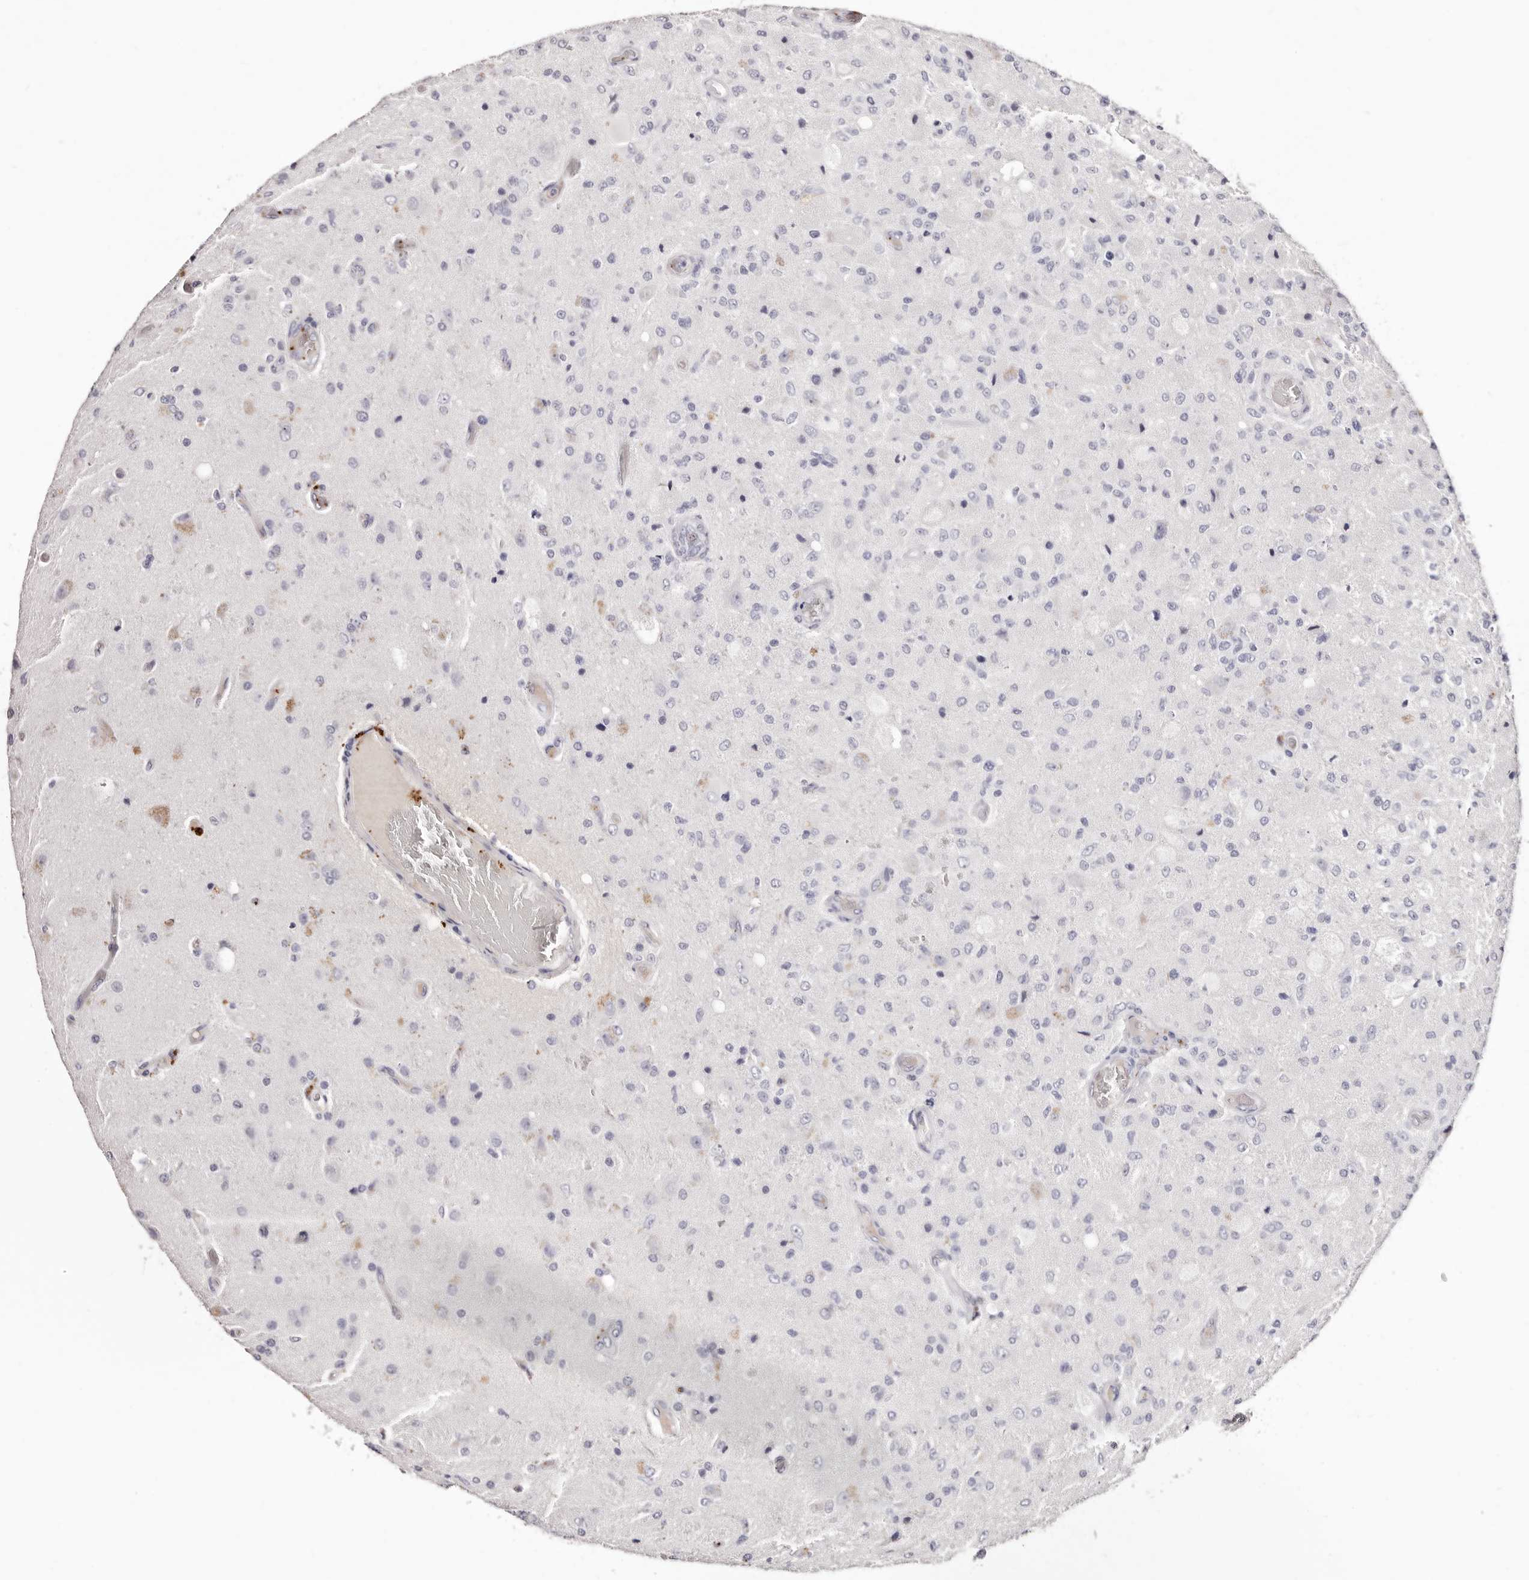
{"staining": {"intensity": "negative", "quantity": "none", "location": "none"}, "tissue": "glioma", "cell_type": "Tumor cells", "image_type": "cancer", "snomed": [{"axis": "morphology", "description": "Normal tissue, NOS"}, {"axis": "morphology", "description": "Glioma, malignant, High grade"}, {"axis": "topography", "description": "Cerebral cortex"}], "caption": "Tumor cells are negative for protein expression in human glioma. The staining is performed using DAB brown chromogen with nuclei counter-stained in using hematoxylin.", "gene": "PF4", "patient": {"sex": "male", "age": 77}}